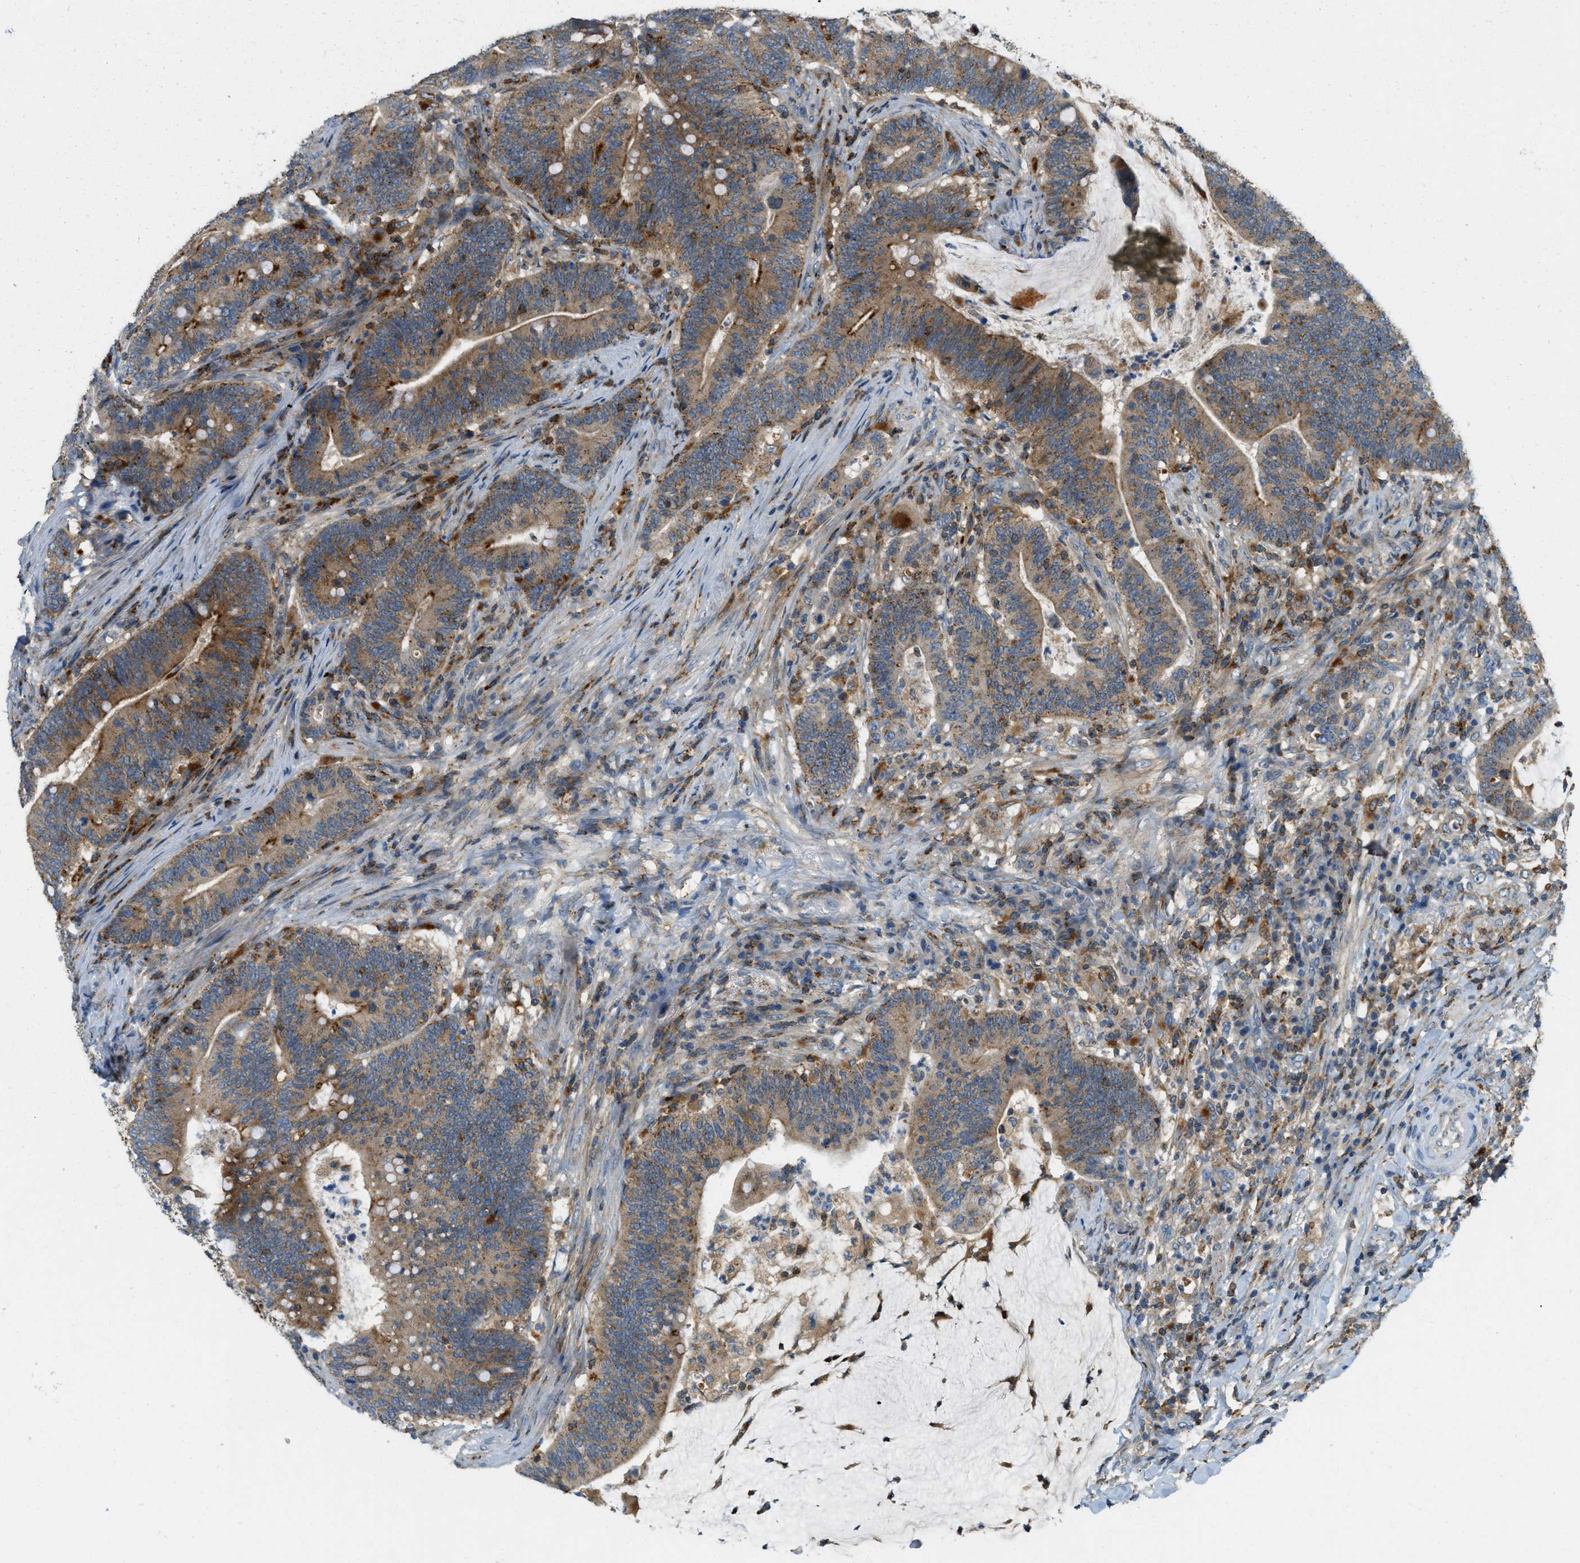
{"staining": {"intensity": "moderate", "quantity": ">75%", "location": "cytoplasmic/membranous"}, "tissue": "colorectal cancer", "cell_type": "Tumor cells", "image_type": "cancer", "snomed": [{"axis": "morphology", "description": "Normal tissue, NOS"}, {"axis": "morphology", "description": "Adenocarcinoma, NOS"}, {"axis": "topography", "description": "Colon"}], "caption": "Moderate cytoplasmic/membranous protein staining is seen in about >75% of tumor cells in adenocarcinoma (colorectal).", "gene": "PLBD2", "patient": {"sex": "female", "age": 66}}